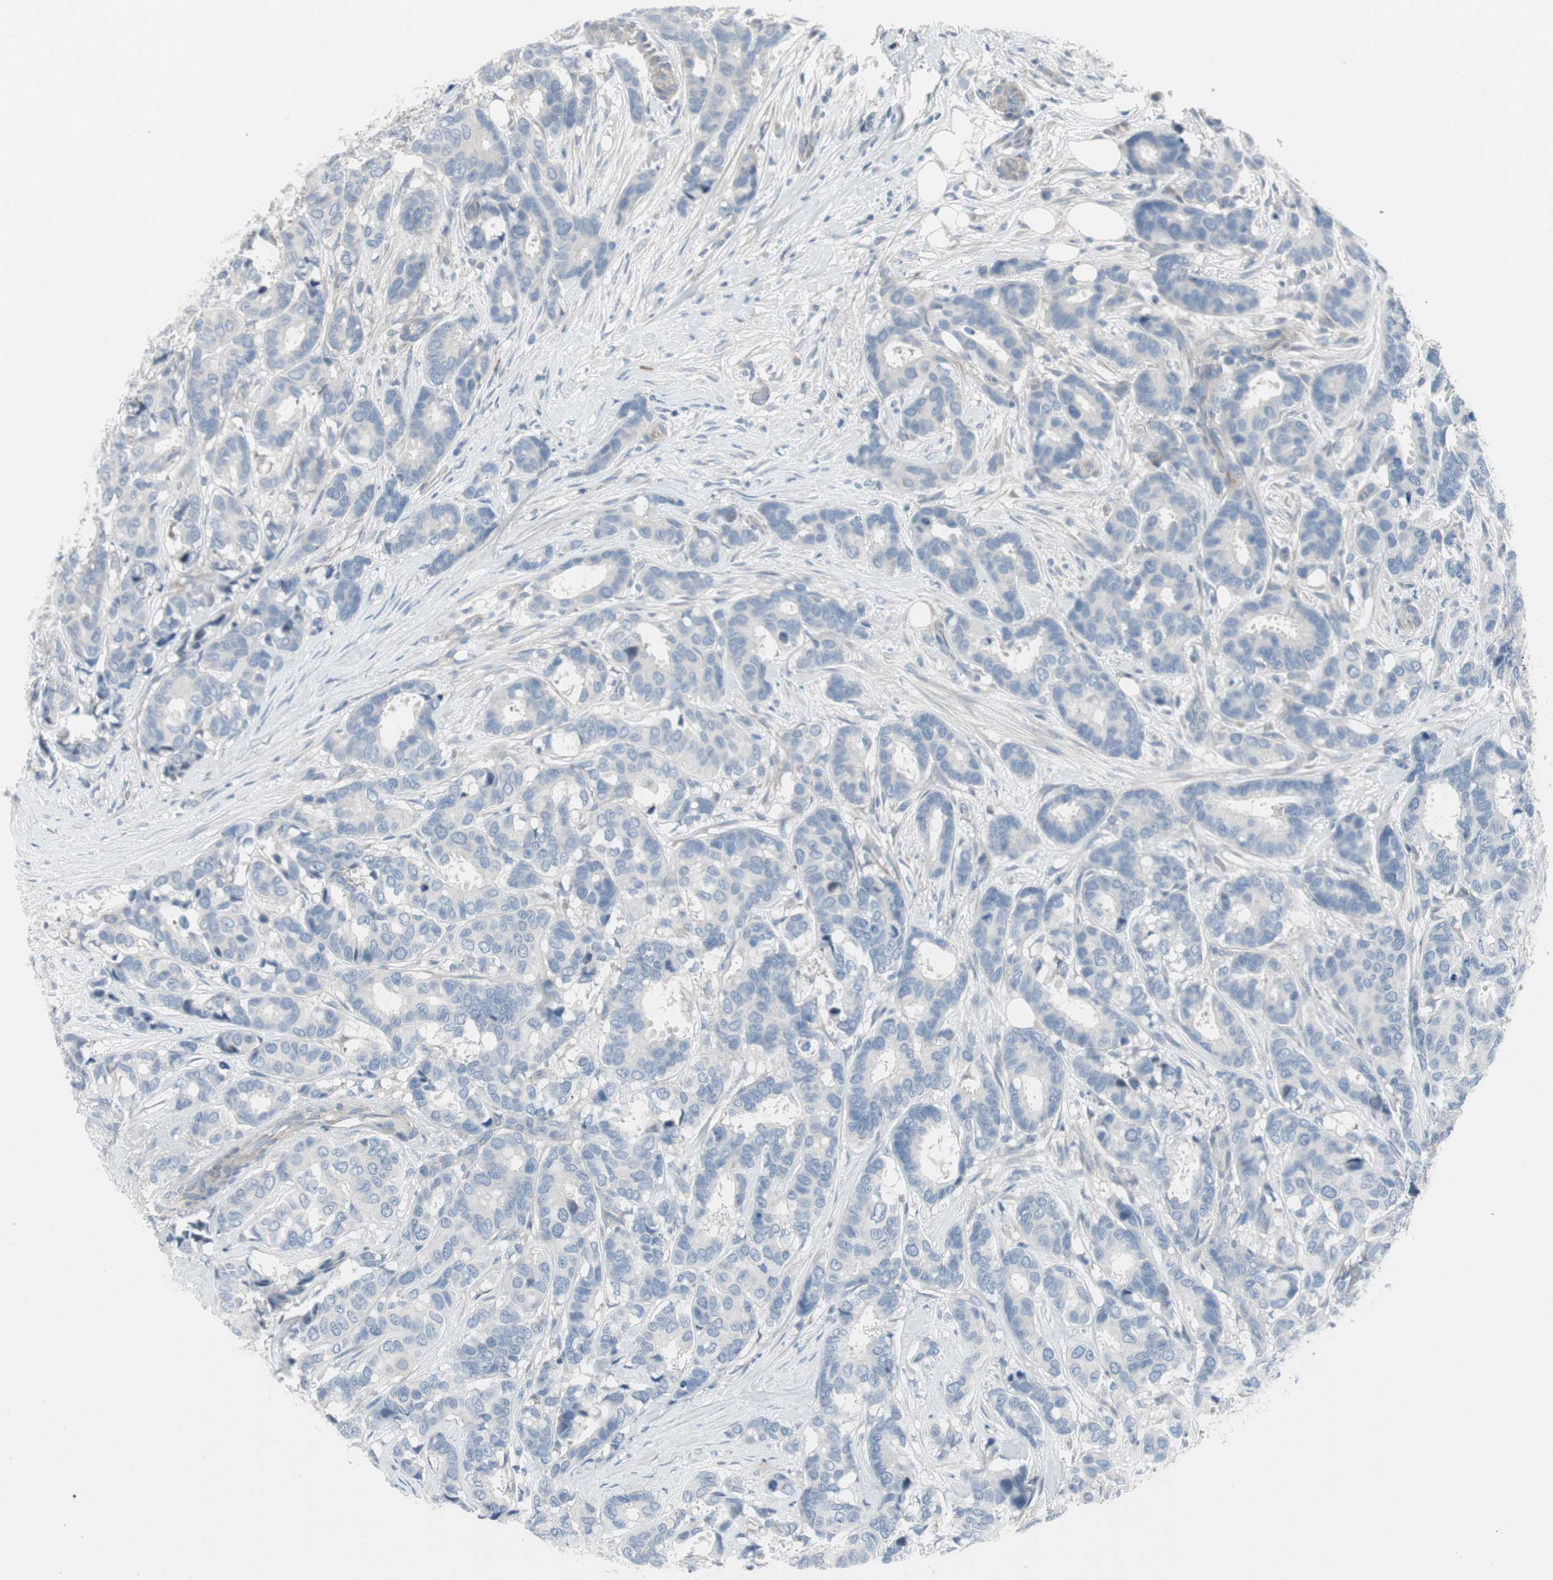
{"staining": {"intensity": "negative", "quantity": "none", "location": "none"}, "tissue": "breast cancer", "cell_type": "Tumor cells", "image_type": "cancer", "snomed": [{"axis": "morphology", "description": "Duct carcinoma"}, {"axis": "topography", "description": "Breast"}], "caption": "High power microscopy micrograph of an IHC photomicrograph of breast cancer (infiltrating ductal carcinoma), revealing no significant positivity in tumor cells.", "gene": "PIGR", "patient": {"sex": "female", "age": 87}}